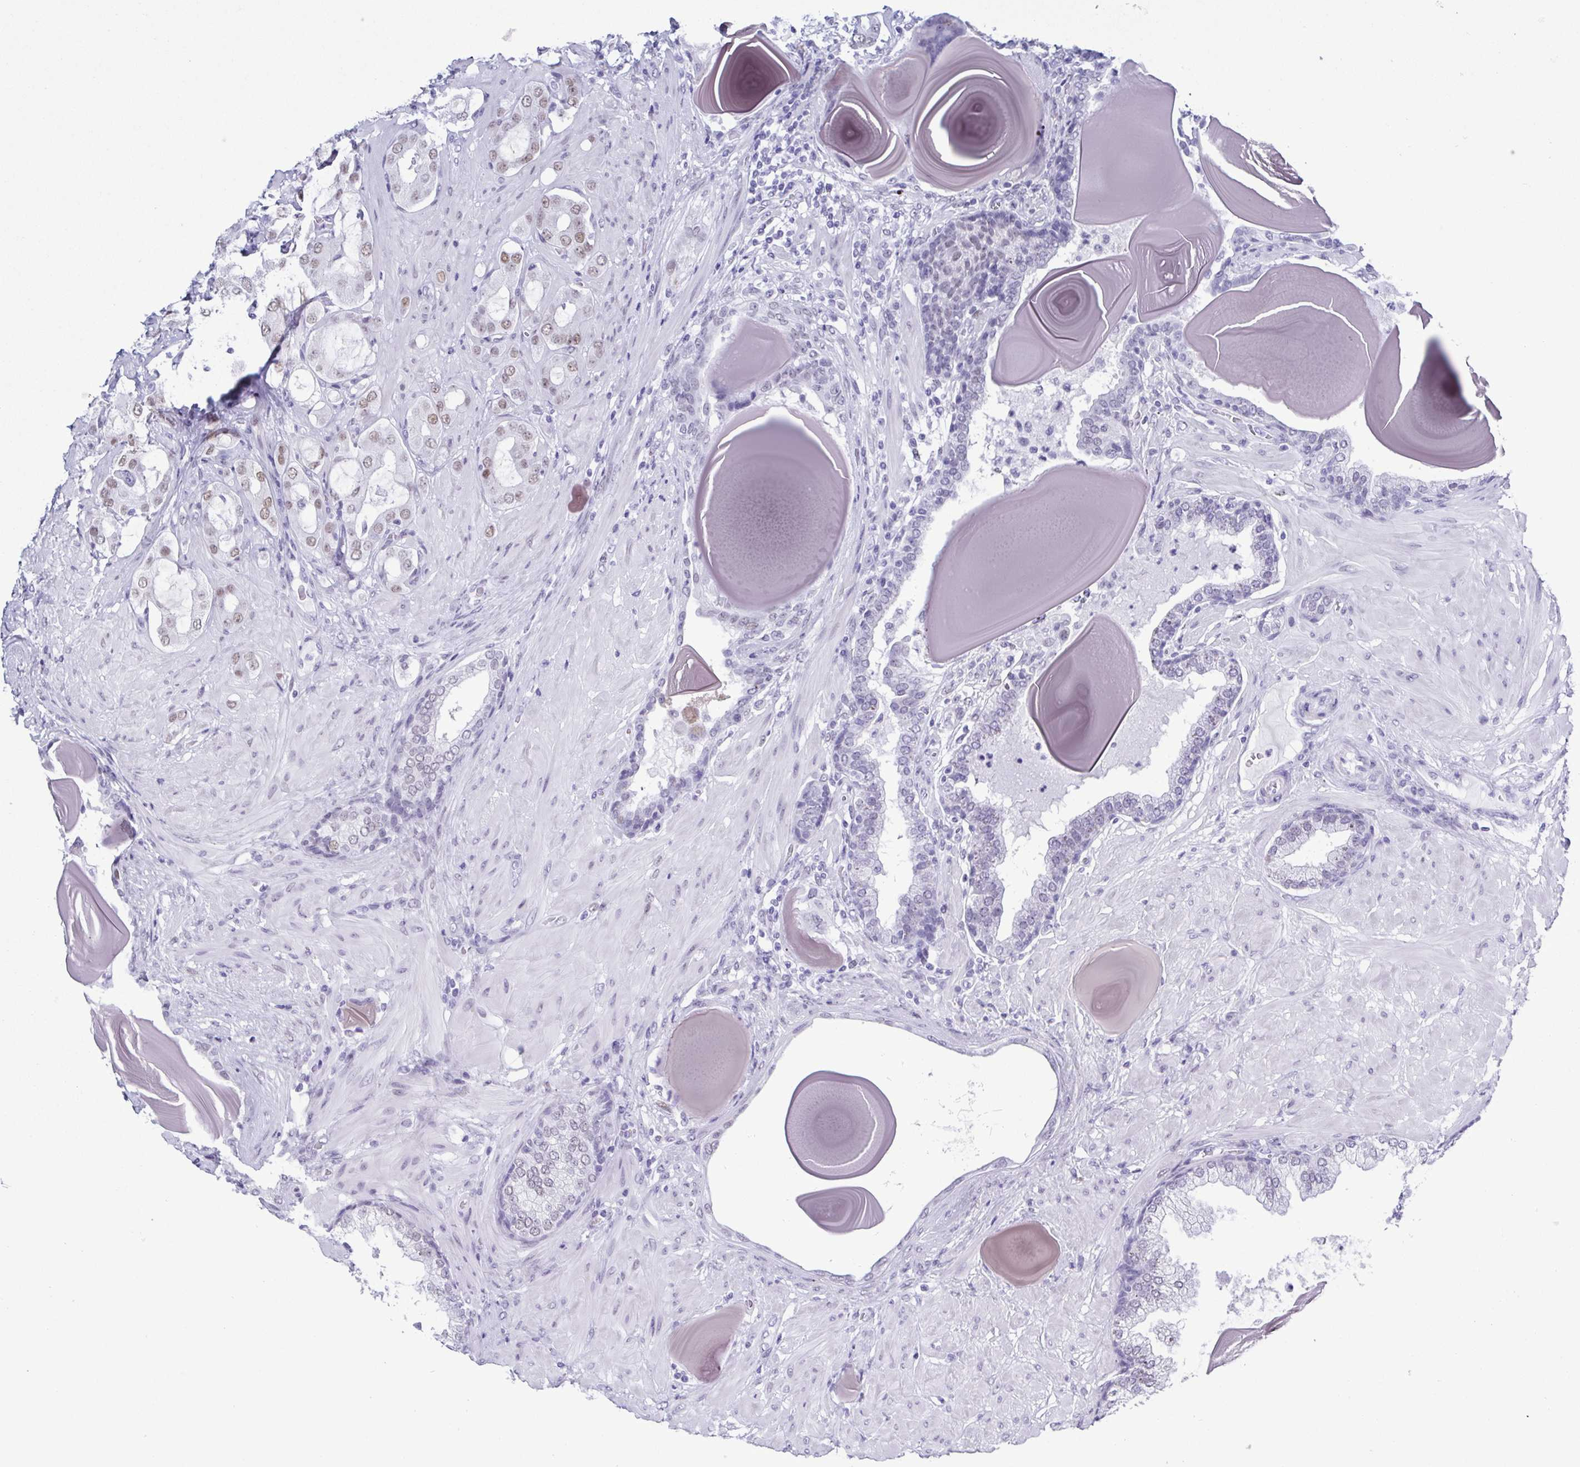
{"staining": {"intensity": "weak", "quantity": "25%-75%", "location": "nuclear"}, "tissue": "prostate cancer", "cell_type": "Tumor cells", "image_type": "cancer", "snomed": [{"axis": "morphology", "description": "Adenocarcinoma, Low grade"}, {"axis": "topography", "description": "Prostate"}], "caption": "Immunohistochemistry (IHC) staining of prostate cancer (low-grade adenocarcinoma), which displays low levels of weak nuclear positivity in about 25%-75% of tumor cells indicating weak nuclear protein positivity. The staining was performed using DAB (brown) for protein detection and nuclei were counterstained in hematoxylin (blue).", "gene": "SUGP2", "patient": {"sex": "male", "age": 57}}